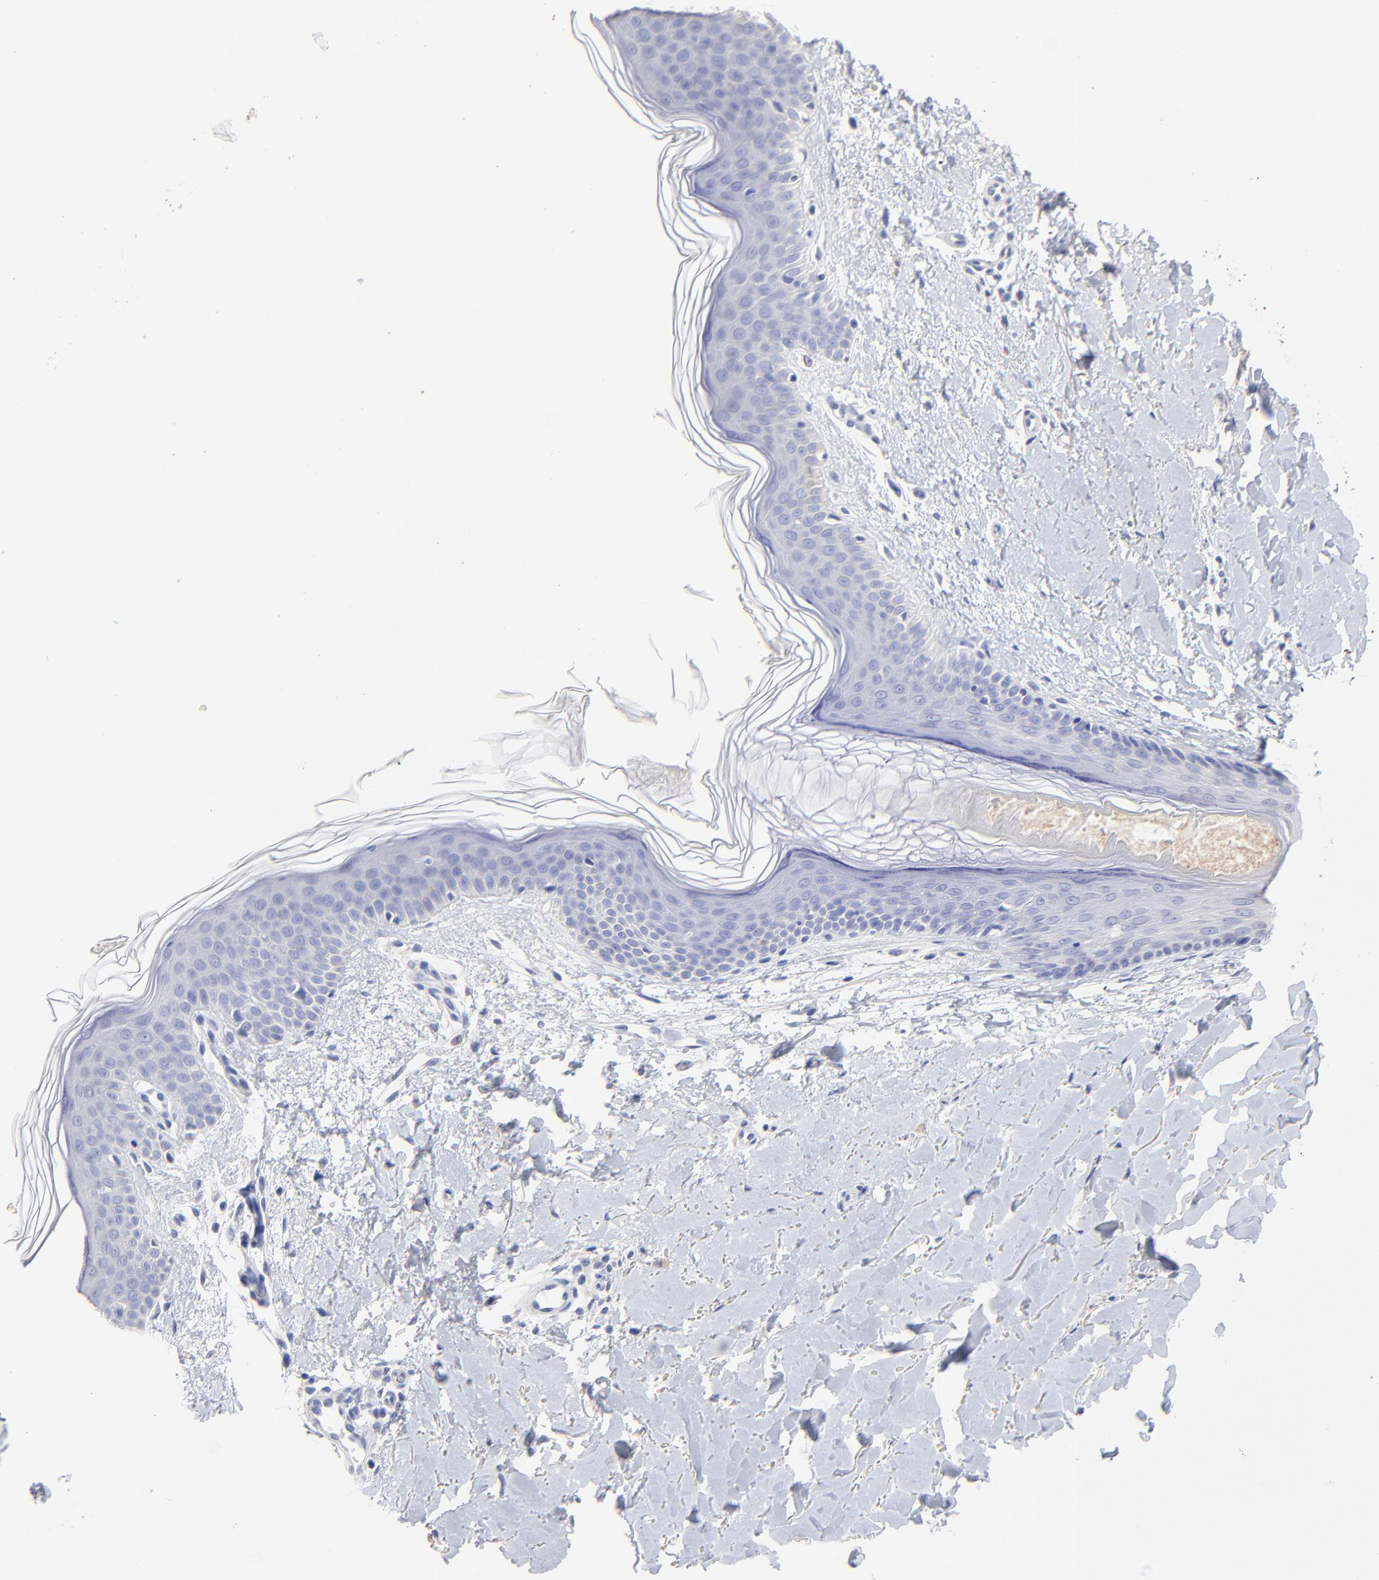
{"staining": {"intensity": "negative", "quantity": "none", "location": "none"}, "tissue": "skin", "cell_type": "Fibroblasts", "image_type": "normal", "snomed": [{"axis": "morphology", "description": "Normal tissue, NOS"}, {"axis": "topography", "description": "Skin"}], "caption": "A high-resolution image shows immunohistochemistry (IHC) staining of normal skin, which reveals no significant staining in fibroblasts.", "gene": "CFAP57", "patient": {"sex": "female", "age": 56}}